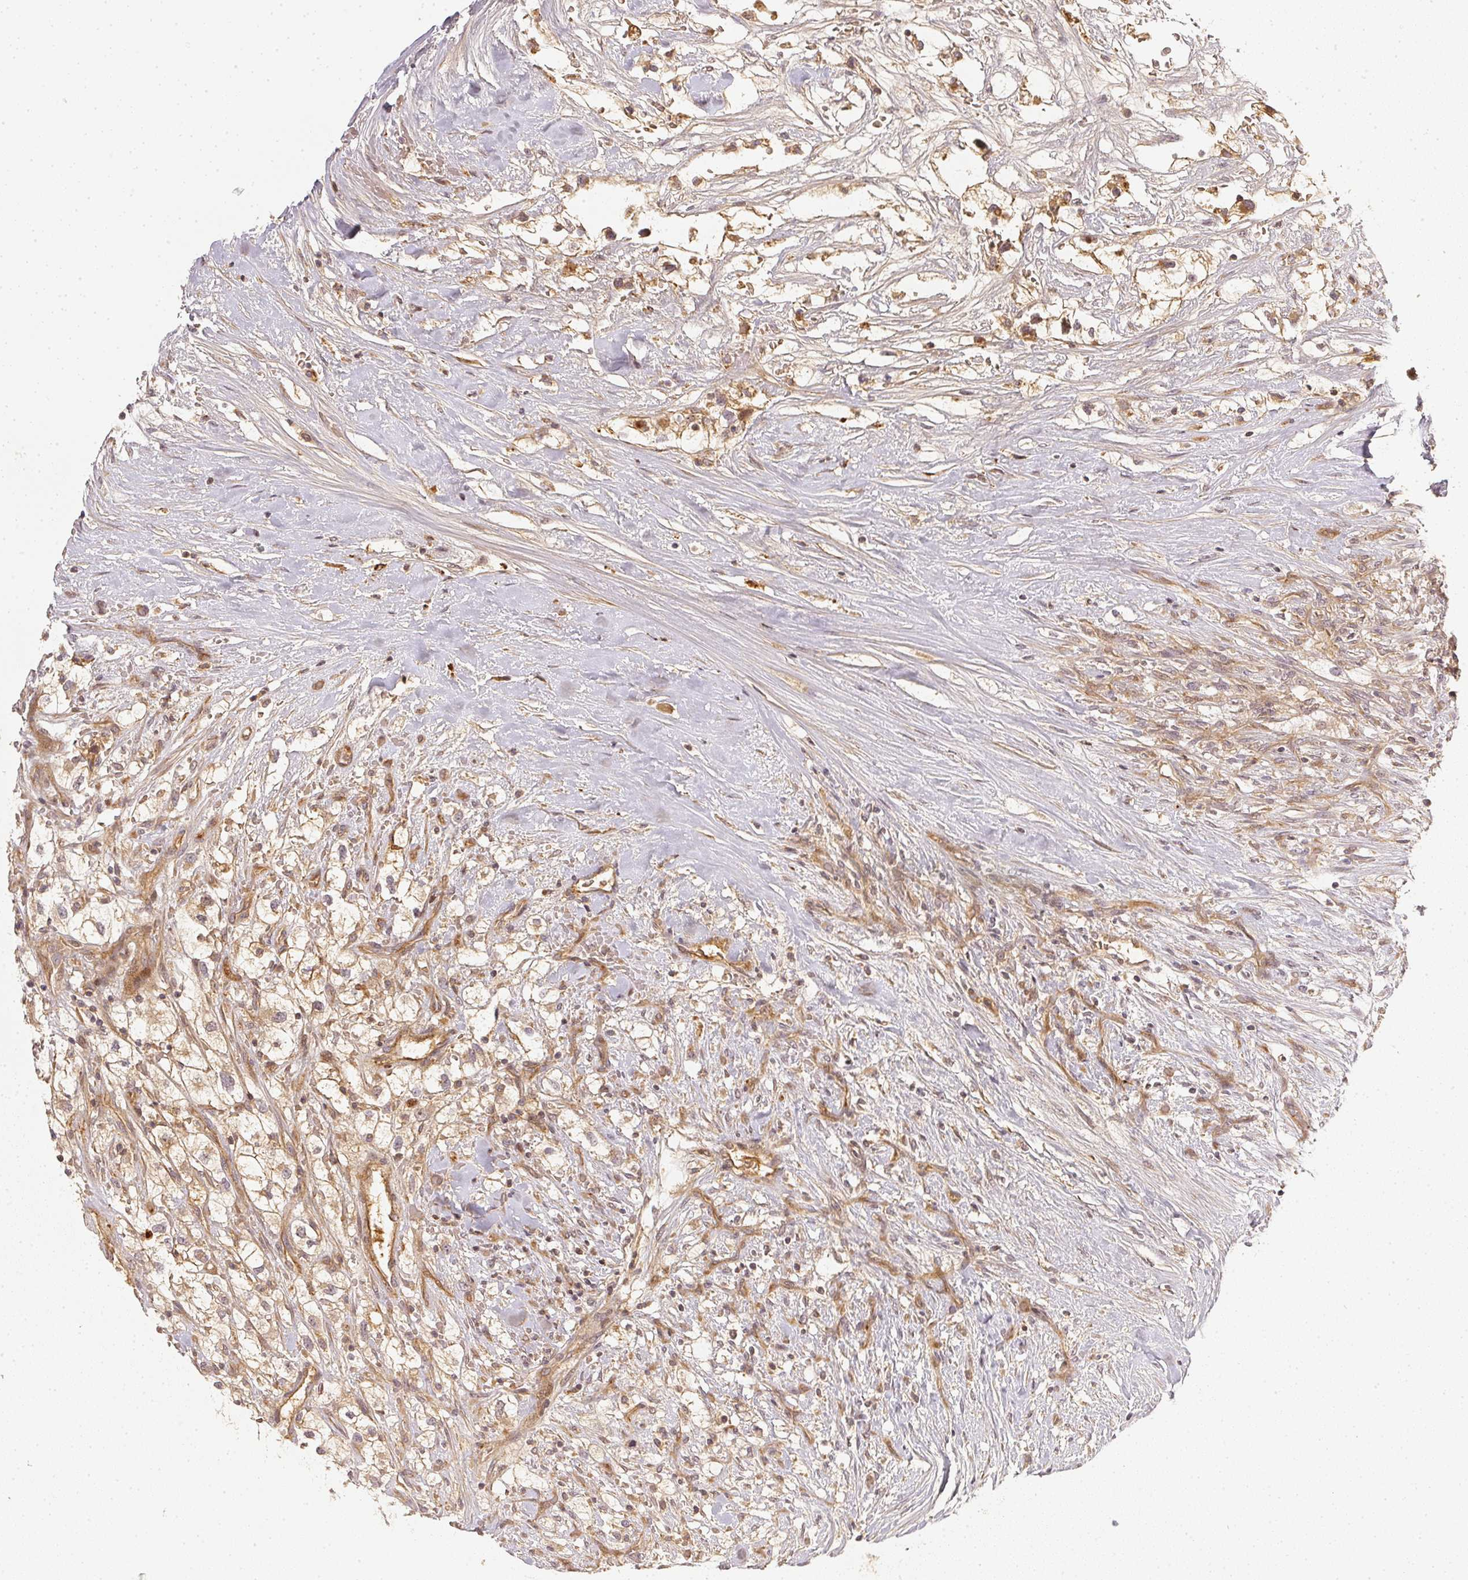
{"staining": {"intensity": "negative", "quantity": "none", "location": "none"}, "tissue": "renal cancer", "cell_type": "Tumor cells", "image_type": "cancer", "snomed": [{"axis": "morphology", "description": "Adenocarcinoma, NOS"}, {"axis": "topography", "description": "Kidney"}], "caption": "The image demonstrates no staining of tumor cells in renal cancer.", "gene": "SERPINE1", "patient": {"sex": "male", "age": 59}}